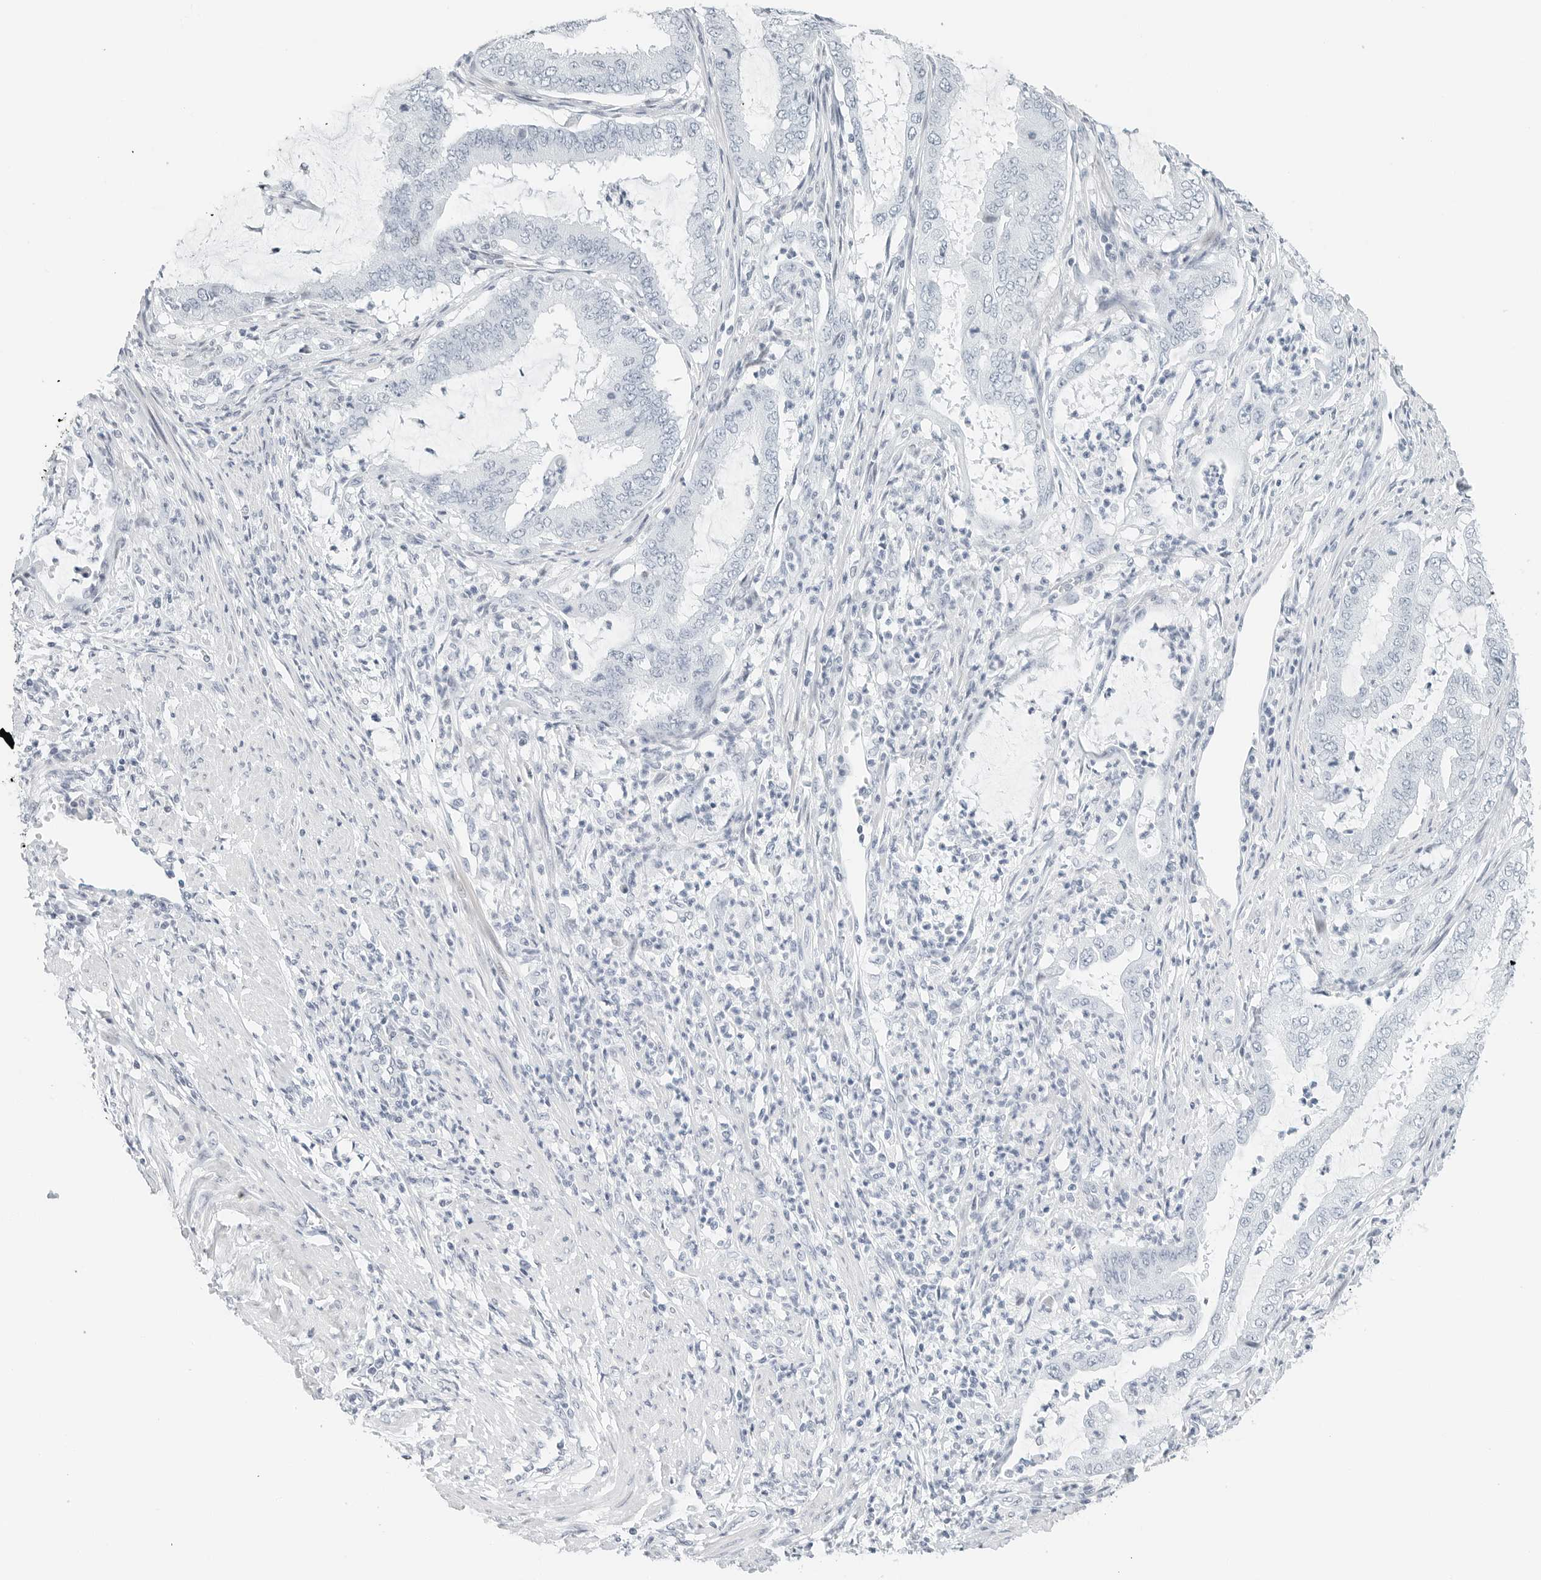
{"staining": {"intensity": "negative", "quantity": "none", "location": "none"}, "tissue": "endometrial cancer", "cell_type": "Tumor cells", "image_type": "cancer", "snomed": [{"axis": "morphology", "description": "Adenocarcinoma, NOS"}, {"axis": "topography", "description": "Endometrium"}], "caption": "IHC photomicrograph of neoplastic tissue: endometrial adenocarcinoma stained with DAB reveals no significant protein positivity in tumor cells. (Immunohistochemistry (ihc), brightfield microscopy, high magnification).", "gene": "NTMT2", "patient": {"sex": "female", "age": 51}}